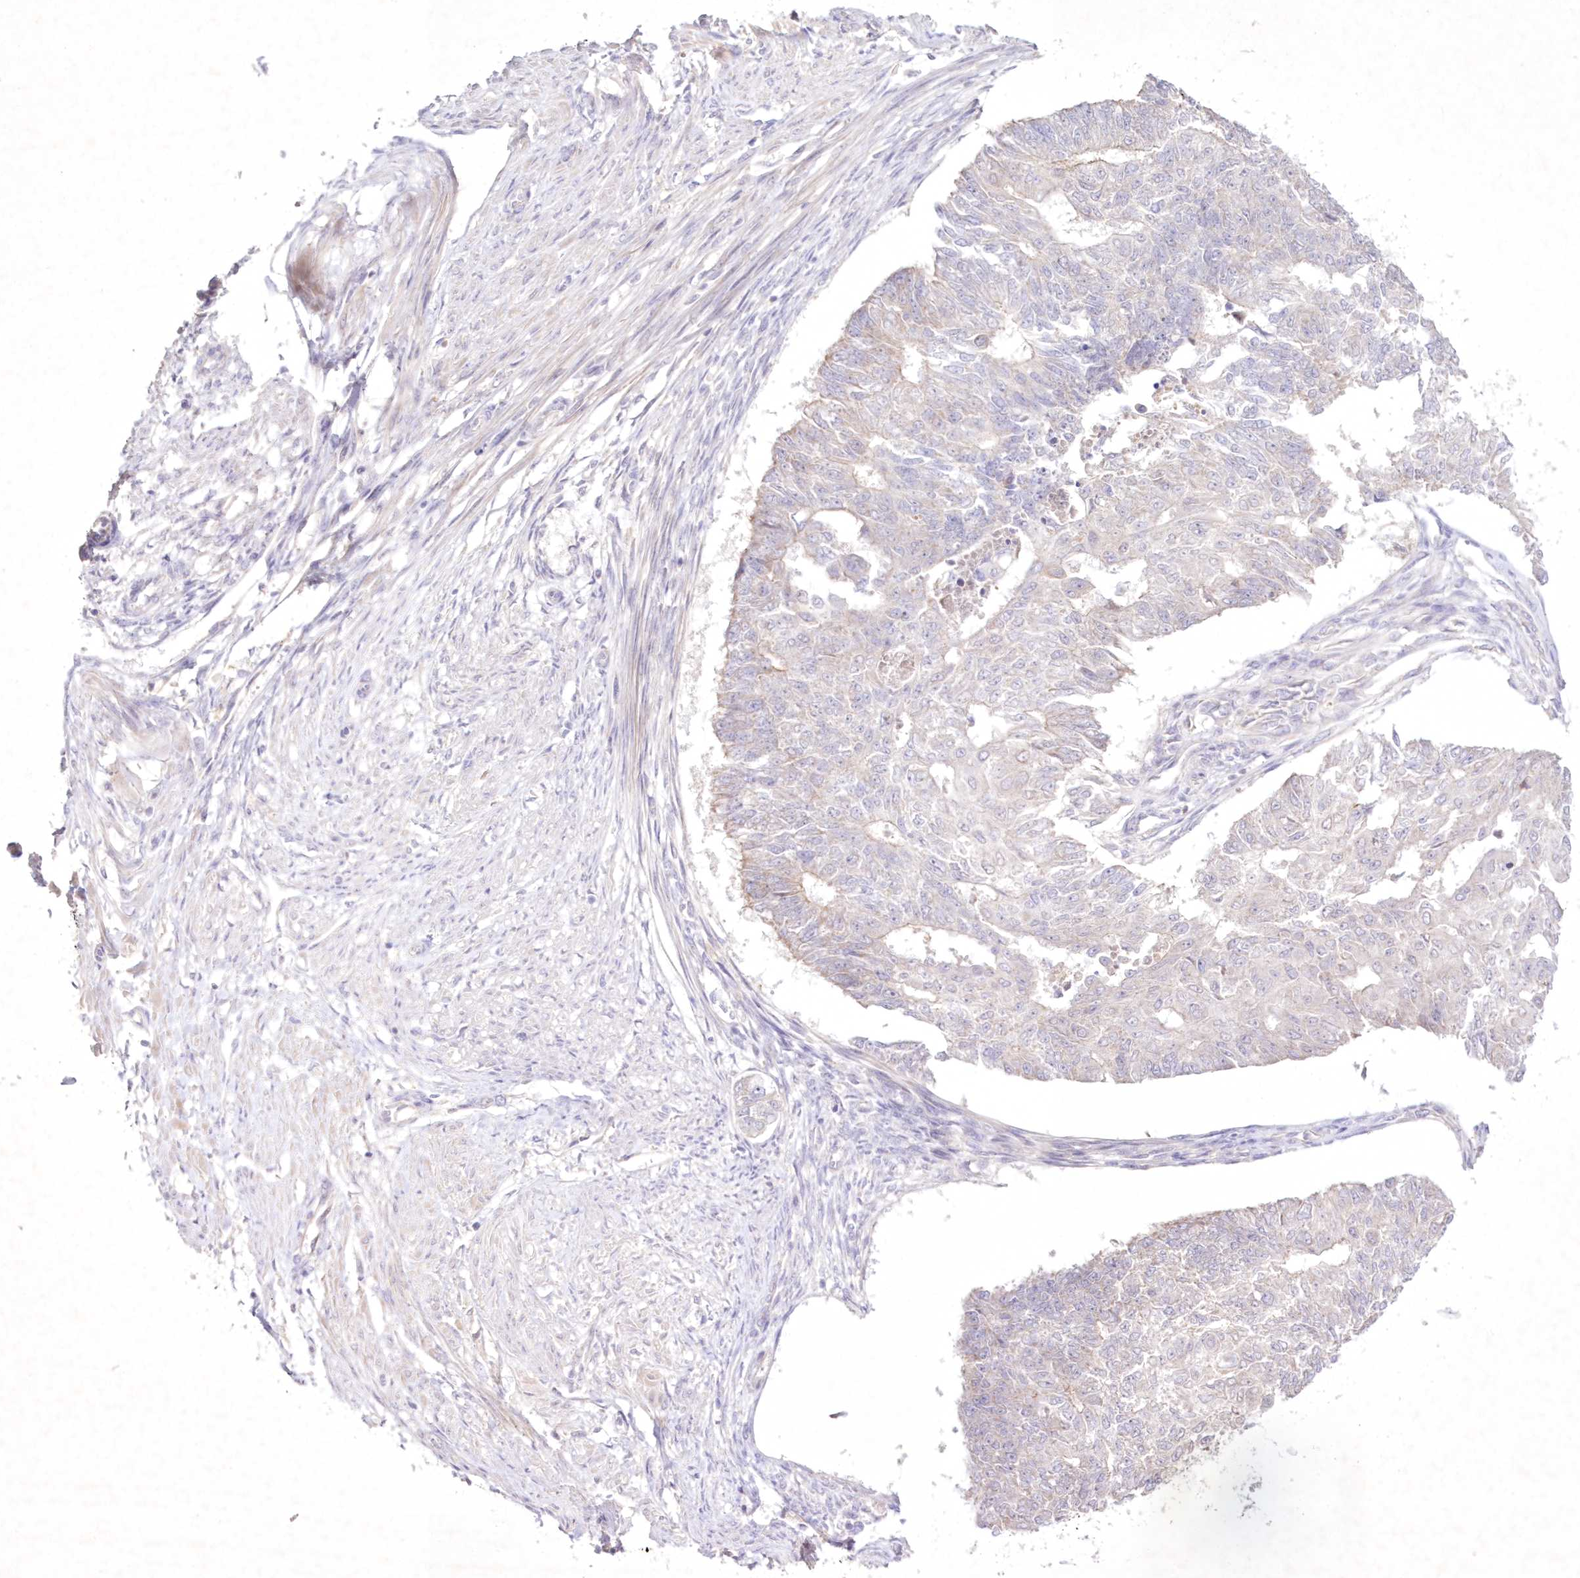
{"staining": {"intensity": "negative", "quantity": "none", "location": "none"}, "tissue": "endometrial cancer", "cell_type": "Tumor cells", "image_type": "cancer", "snomed": [{"axis": "morphology", "description": "Adenocarcinoma, NOS"}, {"axis": "topography", "description": "Endometrium"}], "caption": "Immunohistochemistry (IHC) image of human endometrial adenocarcinoma stained for a protein (brown), which displays no positivity in tumor cells.", "gene": "NEU4", "patient": {"sex": "female", "age": 32}}